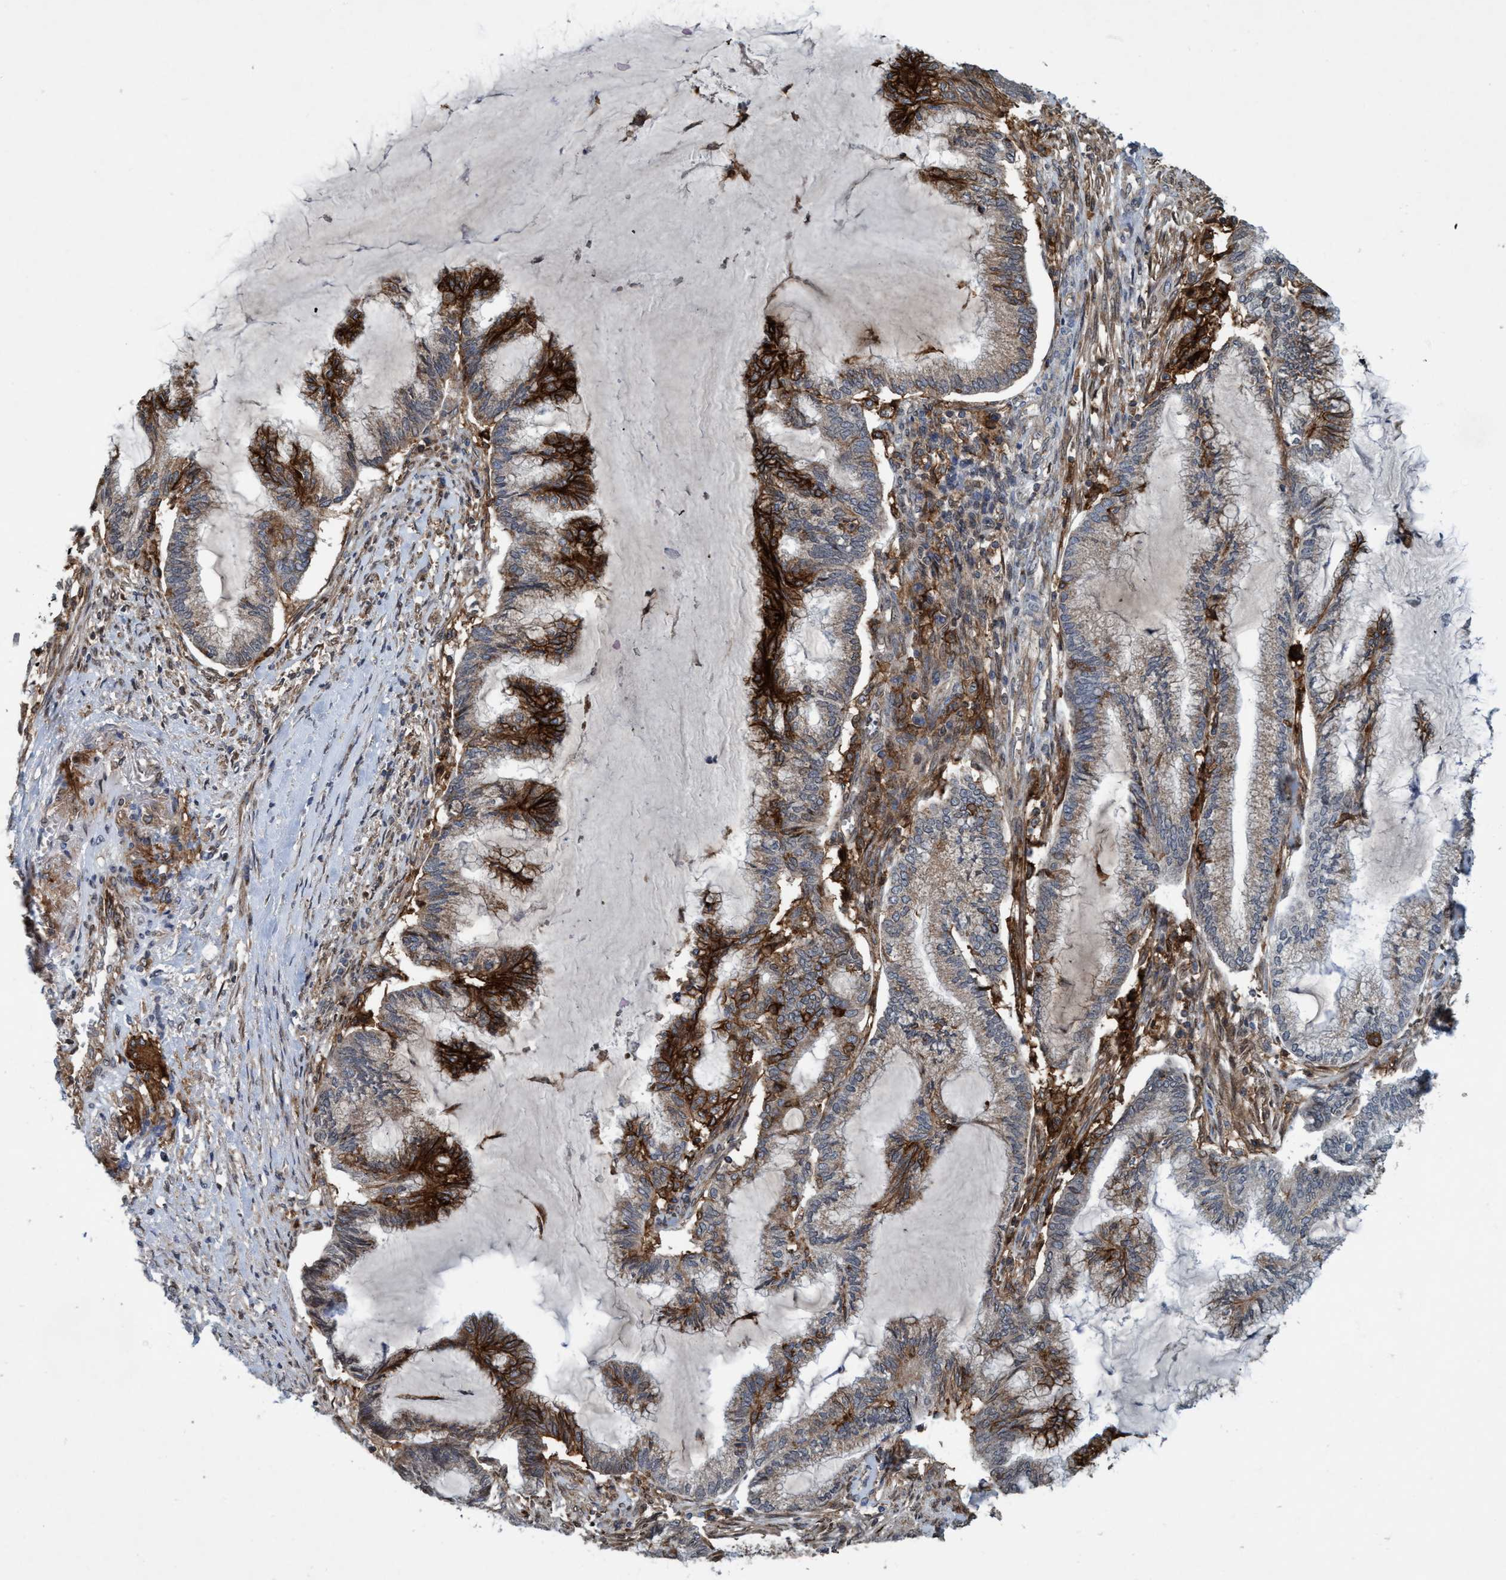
{"staining": {"intensity": "strong", "quantity": "25%-75%", "location": "cytoplasmic/membranous"}, "tissue": "endometrial cancer", "cell_type": "Tumor cells", "image_type": "cancer", "snomed": [{"axis": "morphology", "description": "Adenocarcinoma, NOS"}, {"axis": "topography", "description": "Endometrium"}], "caption": "Immunohistochemical staining of human endometrial cancer (adenocarcinoma) demonstrates high levels of strong cytoplasmic/membranous protein expression in approximately 25%-75% of tumor cells.", "gene": "SLC16A3", "patient": {"sex": "female", "age": 86}}